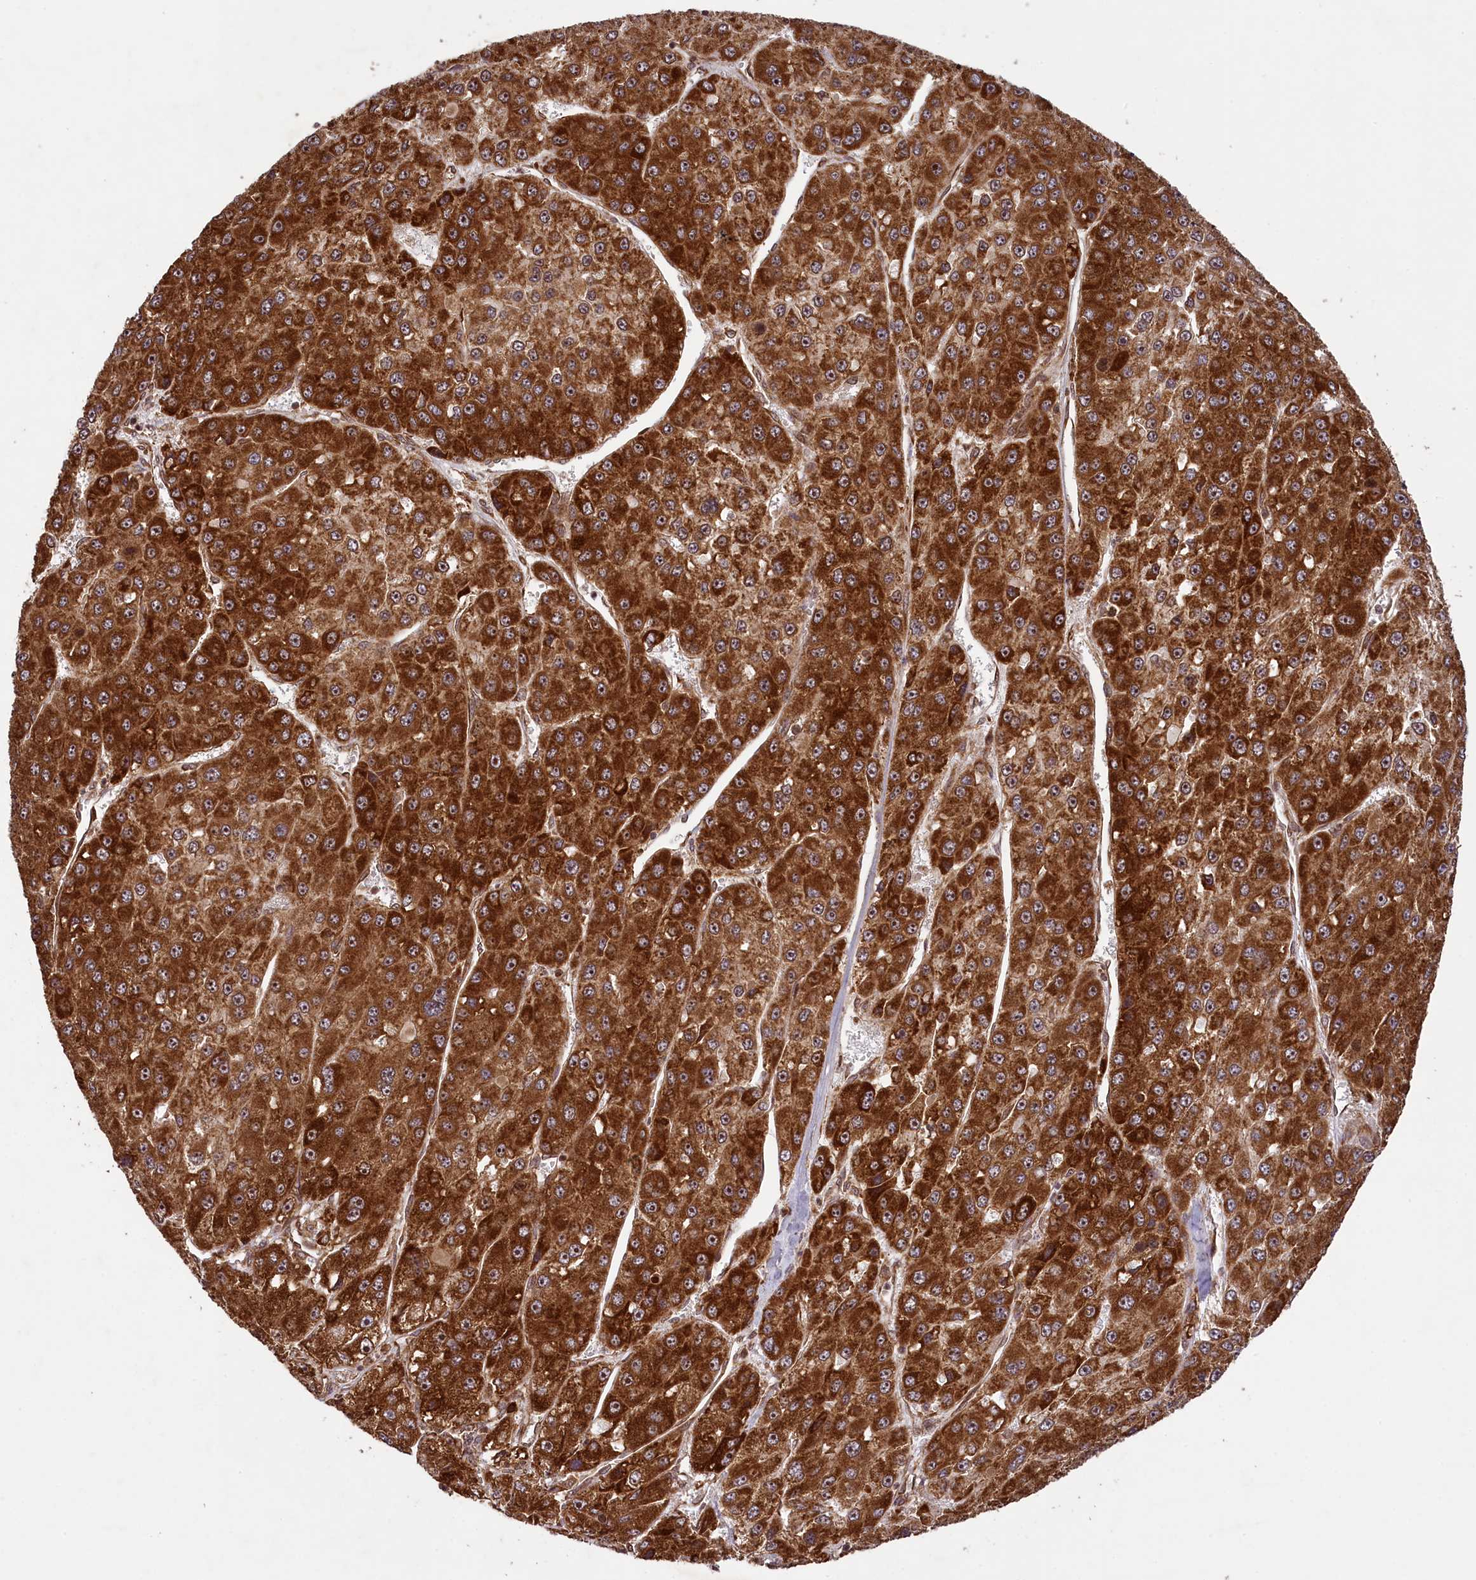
{"staining": {"intensity": "strong", "quantity": ">75%", "location": "cytoplasmic/membranous"}, "tissue": "liver cancer", "cell_type": "Tumor cells", "image_type": "cancer", "snomed": [{"axis": "morphology", "description": "Carcinoma, Hepatocellular, NOS"}, {"axis": "topography", "description": "Liver"}], "caption": "High-power microscopy captured an IHC image of liver hepatocellular carcinoma, revealing strong cytoplasmic/membranous staining in about >75% of tumor cells. The protein is stained brown, and the nuclei are stained in blue (DAB IHC with brightfield microscopy, high magnification).", "gene": "LARP4", "patient": {"sex": "female", "age": 73}}